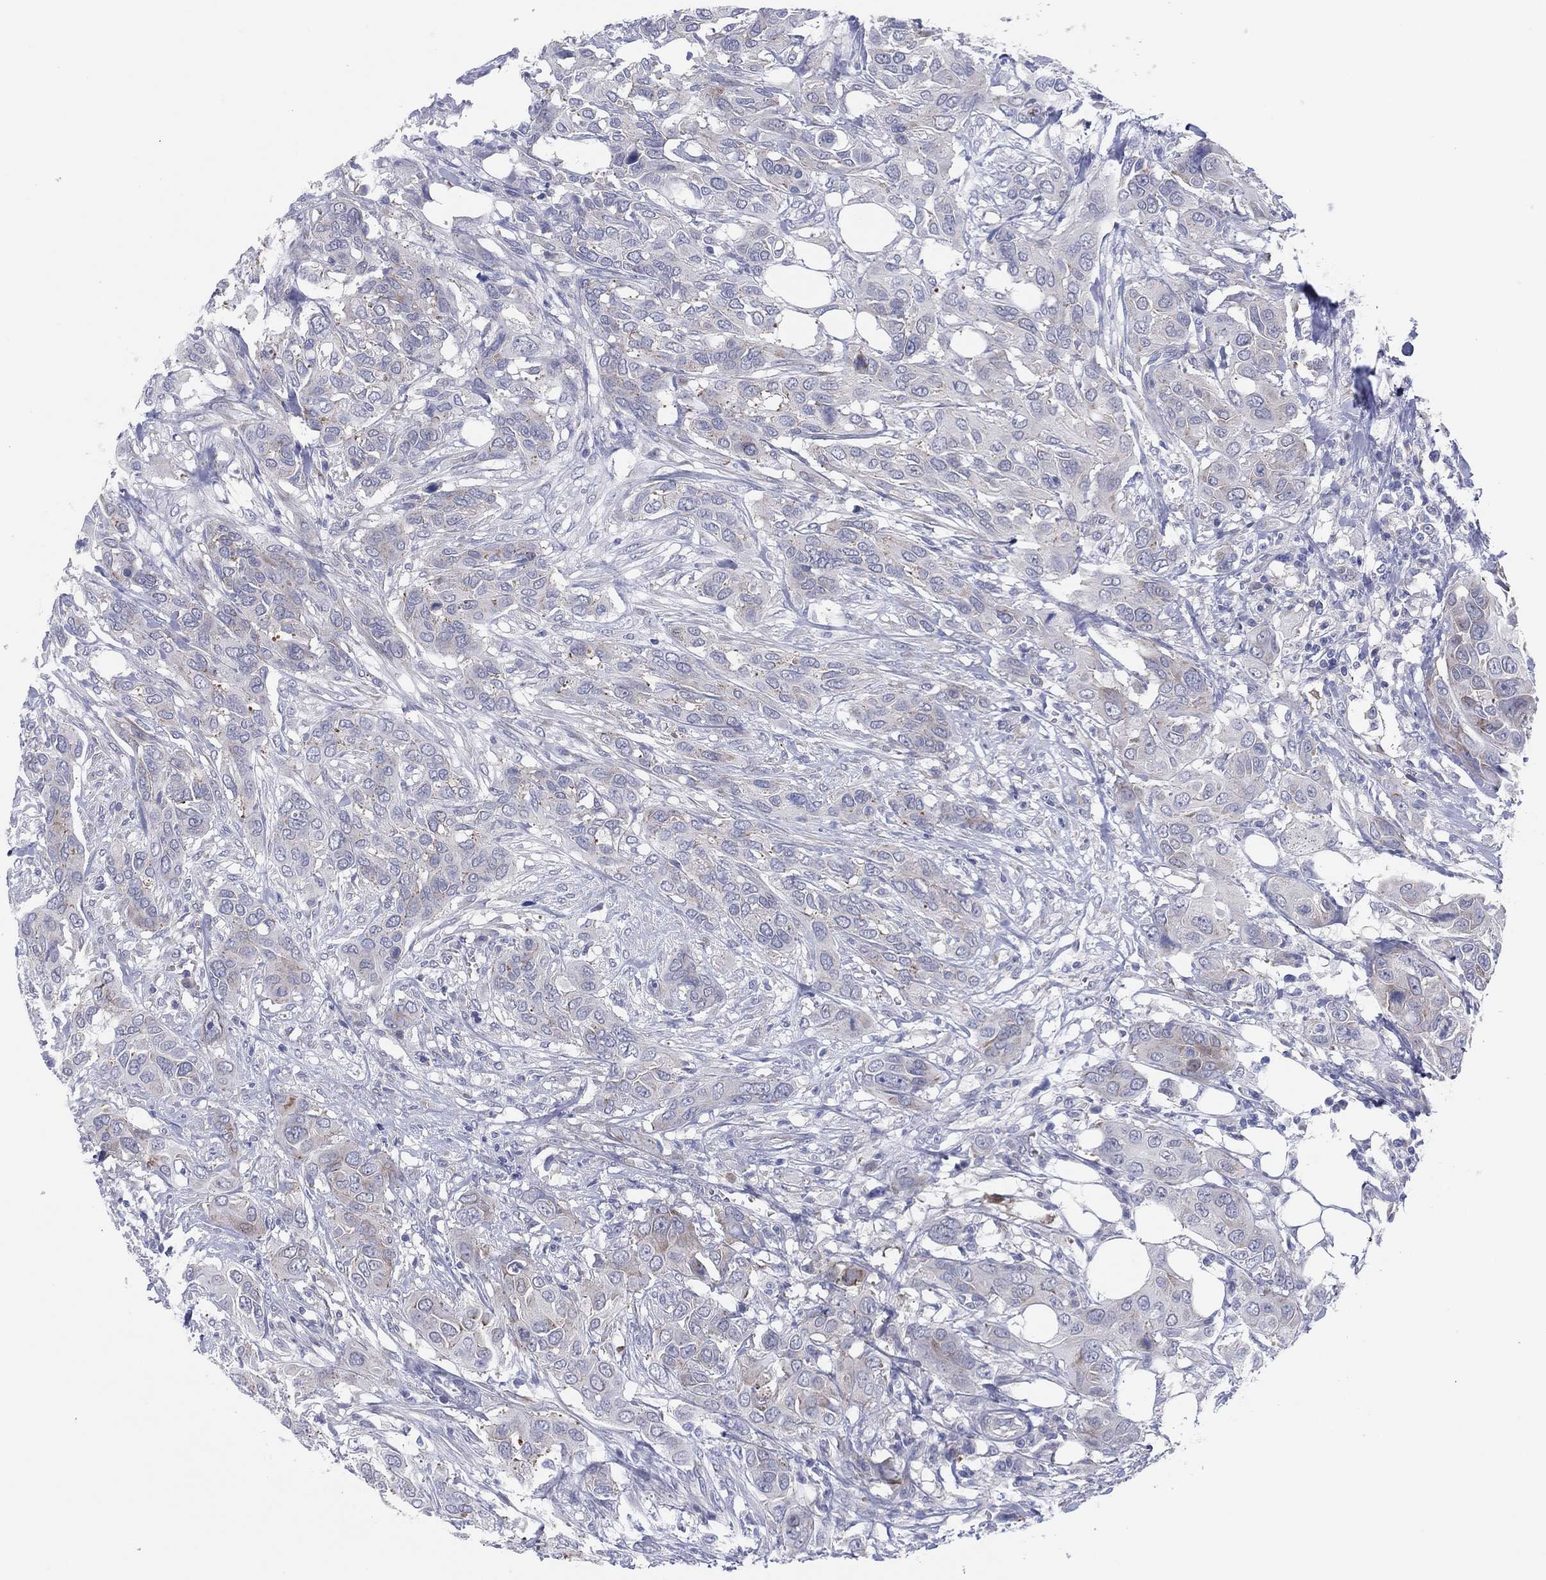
{"staining": {"intensity": "negative", "quantity": "none", "location": "none"}, "tissue": "urothelial cancer", "cell_type": "Tumor cells", "image_type": "cancer", "snomed": [{"axis": "morphology", "description": "Urothelial carcinoma, NOS"}, {"axis": "morphology", "description": "Urothelial carcinoma, High grade"}, {"axis": "topography", "description": "Urinary bladder"}], "caption": "Tumor cells show no significant protein positivity in urothelial cancer.", "gene": "HEATR4", "patient": {"sex": "male", "age": 63}}